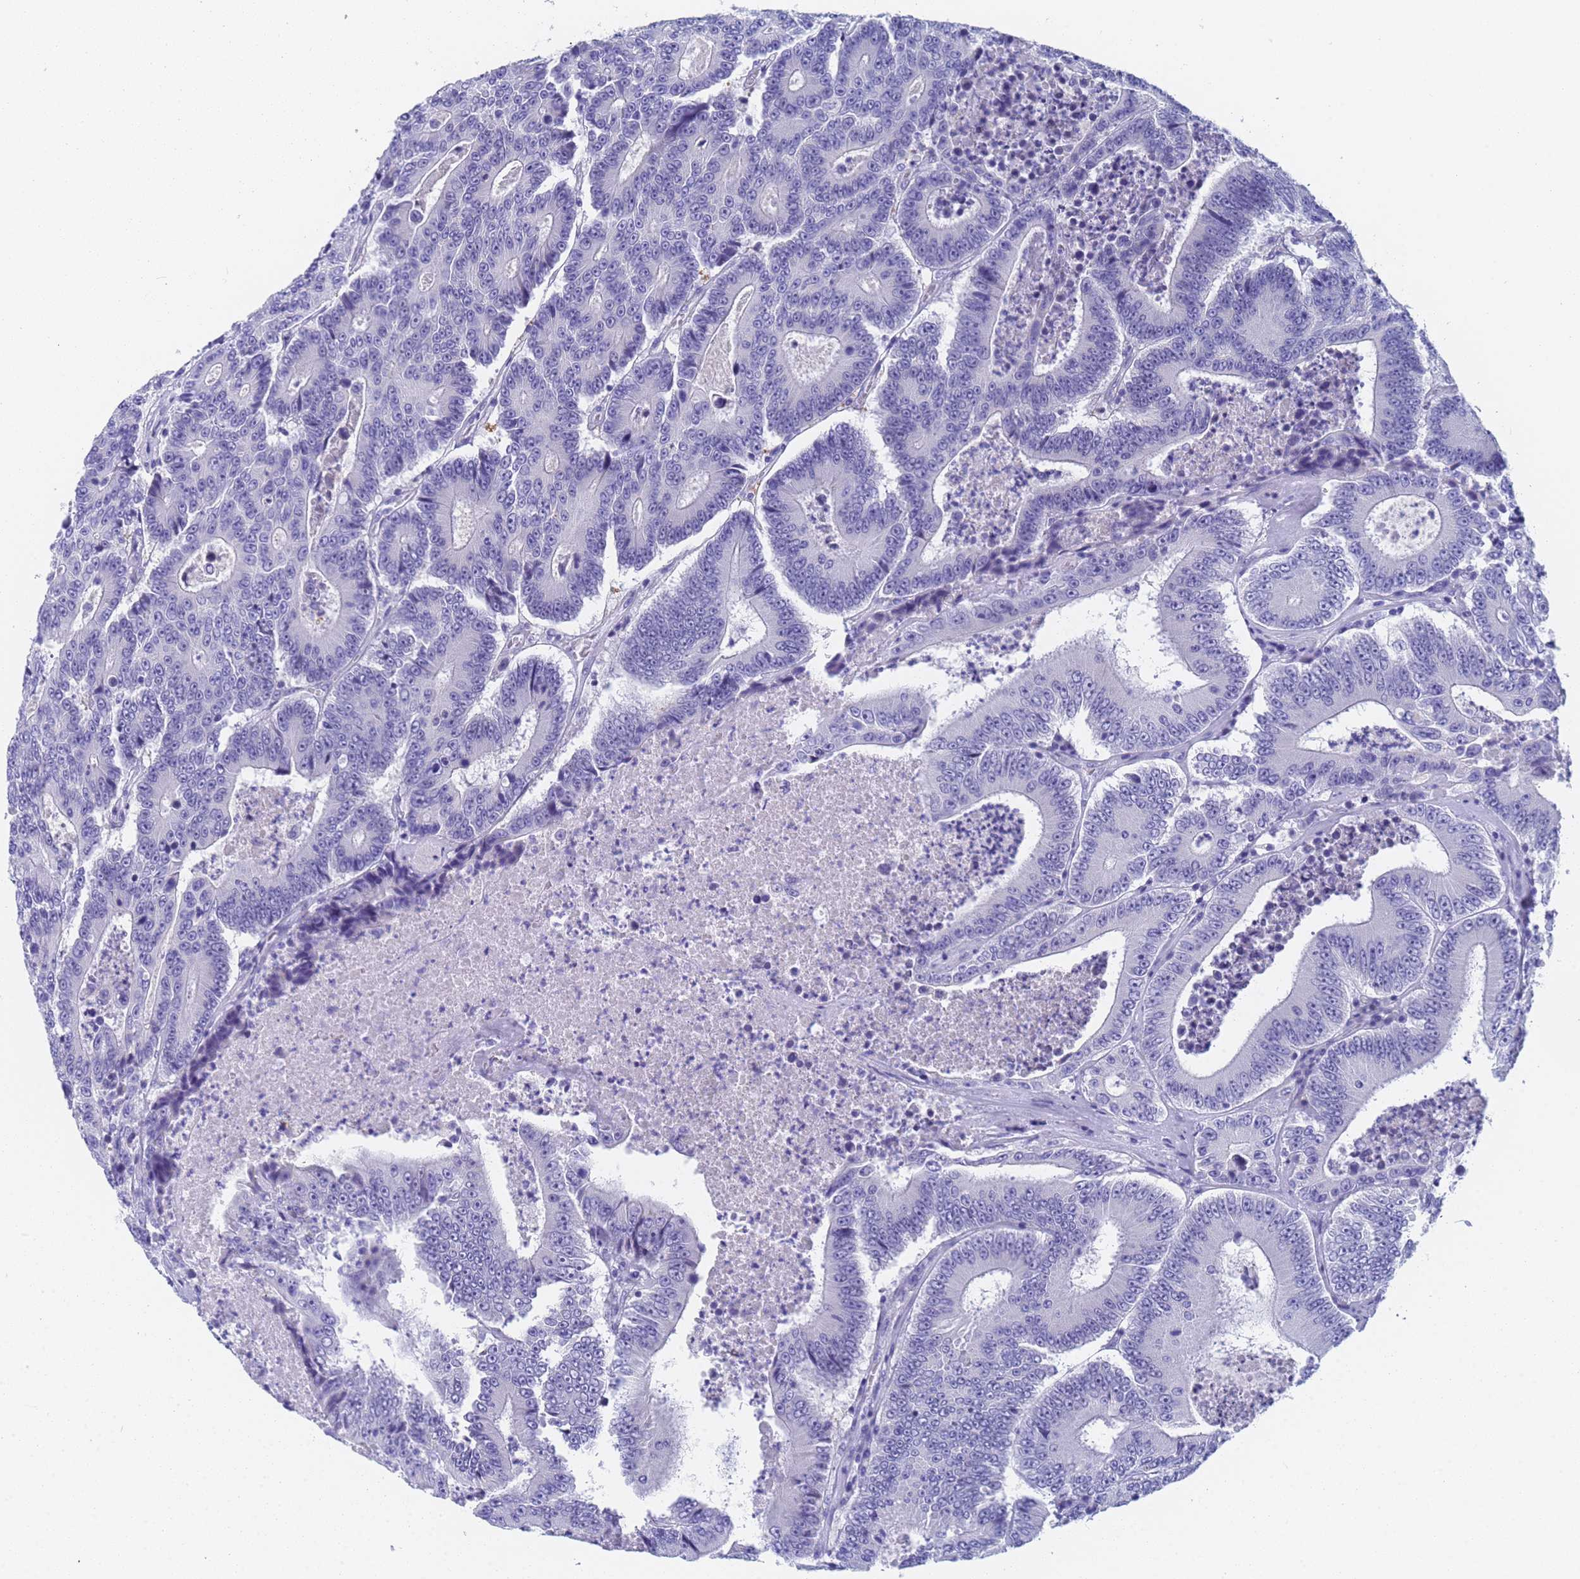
{"staining": {"intensity": "negative", "quantity": "none", "location": "none"}, "tissue": "colorectal cancer", "cell_type": "Tumor cells", "image_type": "cancer", "snomed": [{"axis": "morphology", "description": "Adenocarcinoma, NOS"}, {"axis": "topography", "description": "Colon"}], "caption": "Histopathology image shows no protein expression in tumor cells of colorectal cancer (adenocarcinoma) tissue. The staining was performed using DAB to visualize the protein expression in brown, while the nuclei were stained in blue with hematoxylin (Magnification: 20x).", "gene": "STATH", "patient": {"sex": "male", "age": 83}}